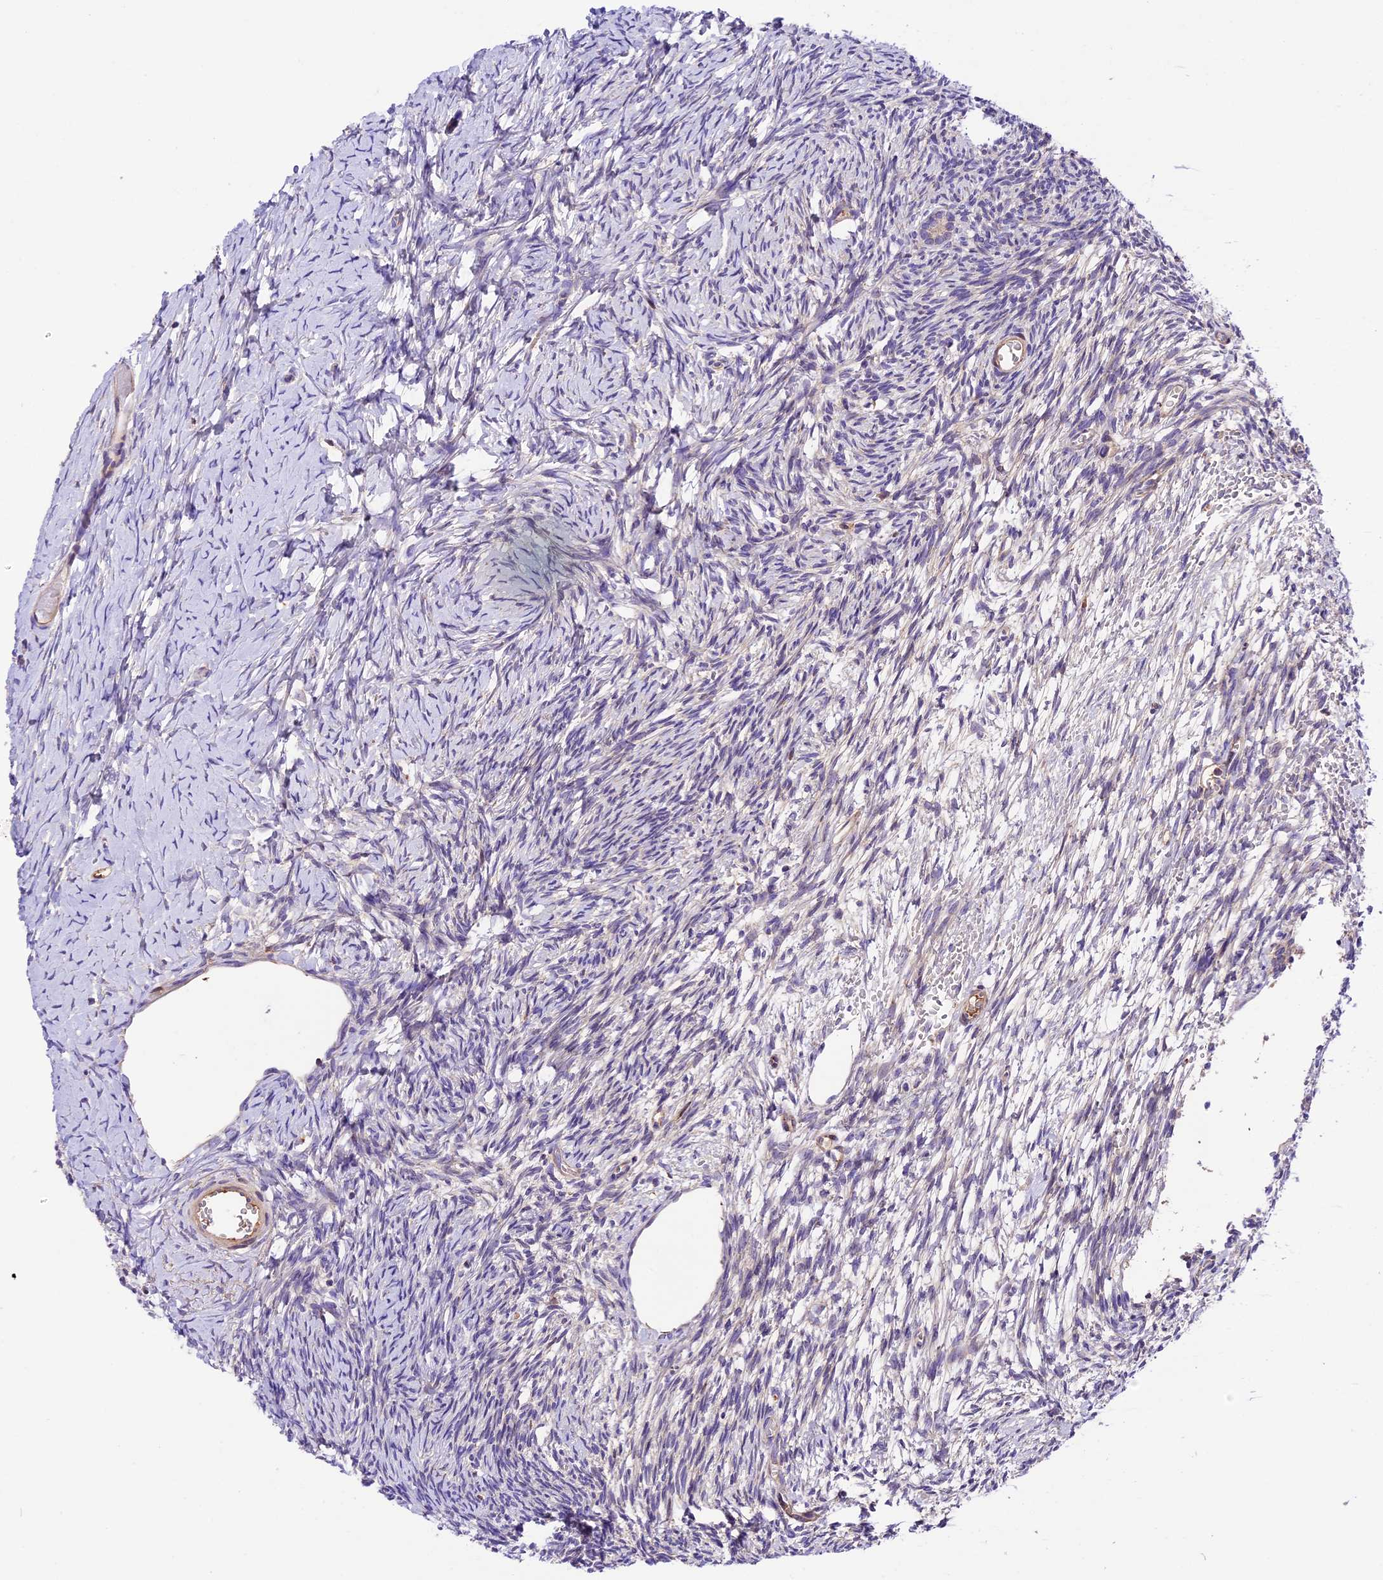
{"staining": {"intensity": "negative", "quantity": "none", "location": "none"}, "tissue": "ovary", "cell_type": "Ovarian stroma cells", "image_type": "normal", "snomed": [{"axis": "morphology", "description": "Normal tissue, NOS"}, {"axis": "topography", "description": "Ovary"}], "caption": "DAB (3,3'-diaminobenzidine) immunohistochemical staining of benign ovary demonstrates no significant positivity in ovarian stroma cells. Brightfield microscopy of immunohistochemistry (IHC) stained with DAB (brown) and hematoxylin (blue), captured at high magnification.", "gene": "METTL22", "patient": {"sex": "female", "age": 39}}